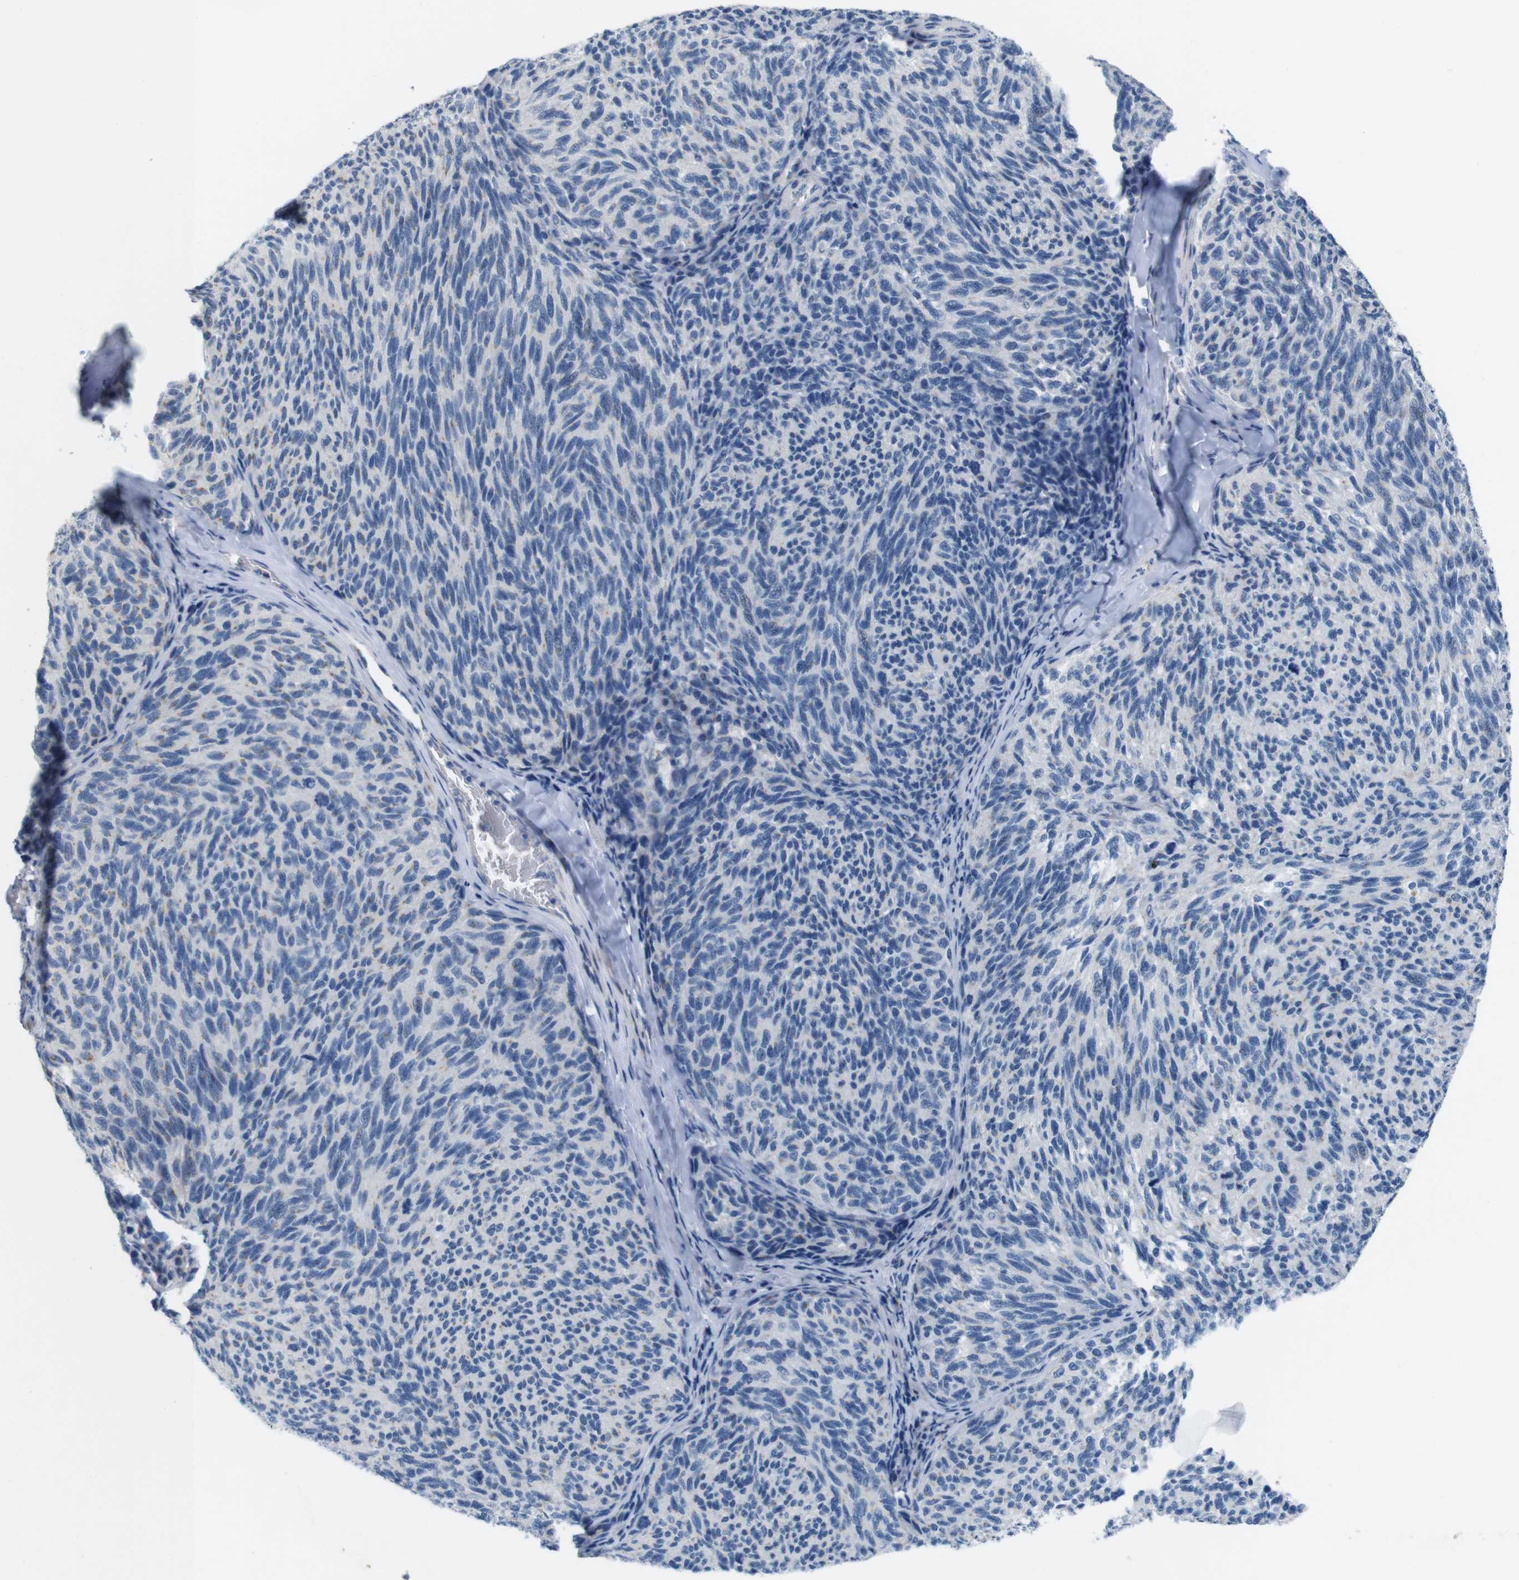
{"staining": {"intensity": "moderate", "quantity": "25%-75%", "location": "cytoplasmic/membranous"}, "tissue": "melanoma", "cell_type": "Tumor cells", "image_type": "cancer", "snomed": [{"axis": "morphology", "description": "Malignant melanoma, NOS"}, {"axis": "topography", "description": "Skin"}], "caption": "Immunohistochemistry (IHC) of melanoma demonstrates medium levels of moderate cytoplasmic/membranous expression in about 25%-75% of tumor cells.", "gene": "GOLGA2", "patient": {"sex": "female", "age": 73}}